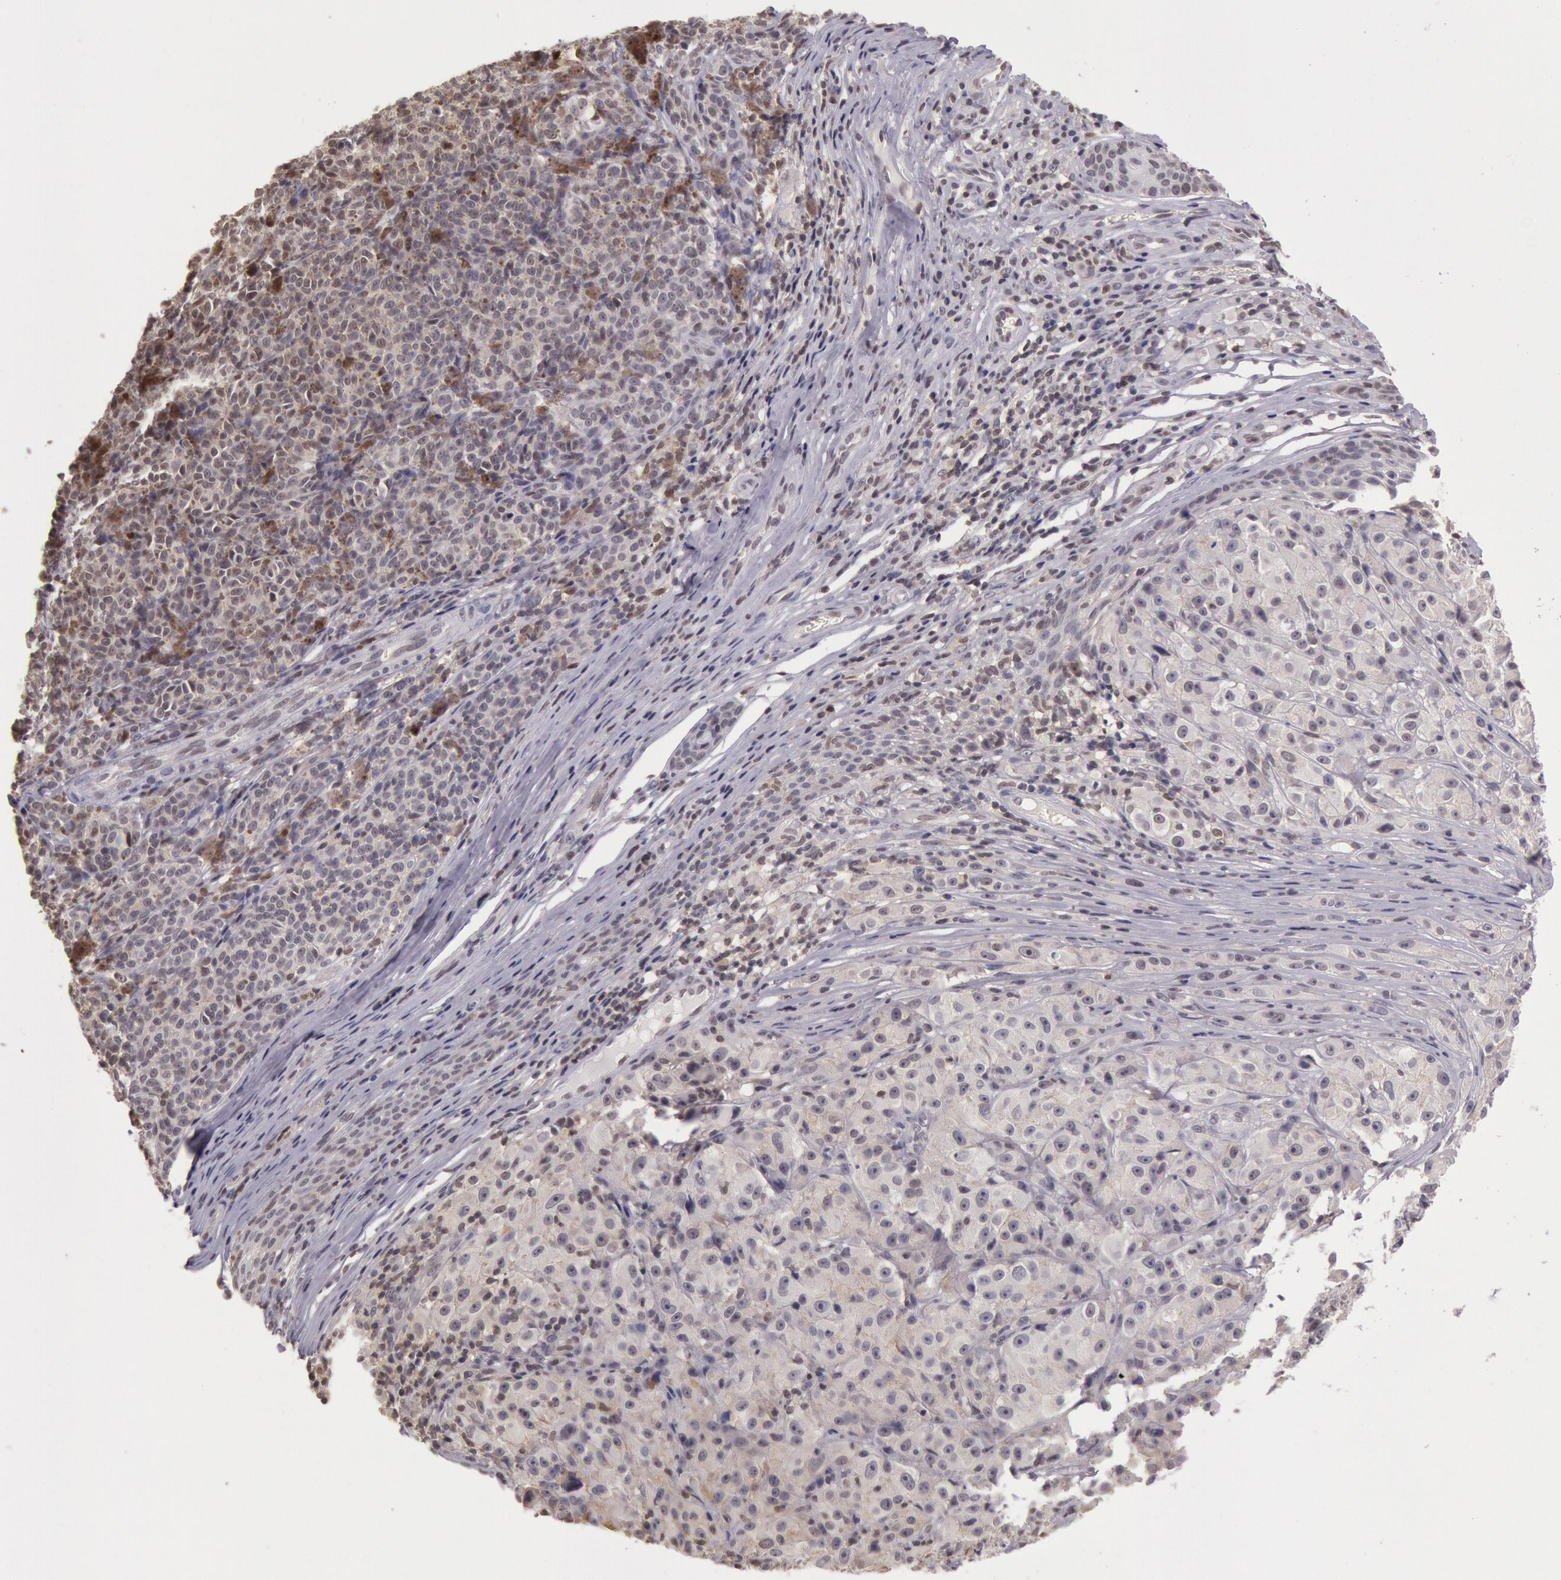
{"staining": {"intensity": "weak", "quantity": "25%-75%", "location": "cytoplasmic/membranous,nuclear"}, "tissue": "melanoma", "cell_type": "Tumor cells", "image_type": "cancer", "snomed": [{"axis": "morphology", "description": "Malignant melanoma, NOS"}, {"axis": "topography", "description": "Skin"}], "caption": "Melanoma stained for a protein (brown) reveals weak cytoplasmic/membranous and nuclear positive staining in approximately 25%-75% of tumor cells.", "gene": "HIF1A", "patient": {"sex": "male", "age": 56}}